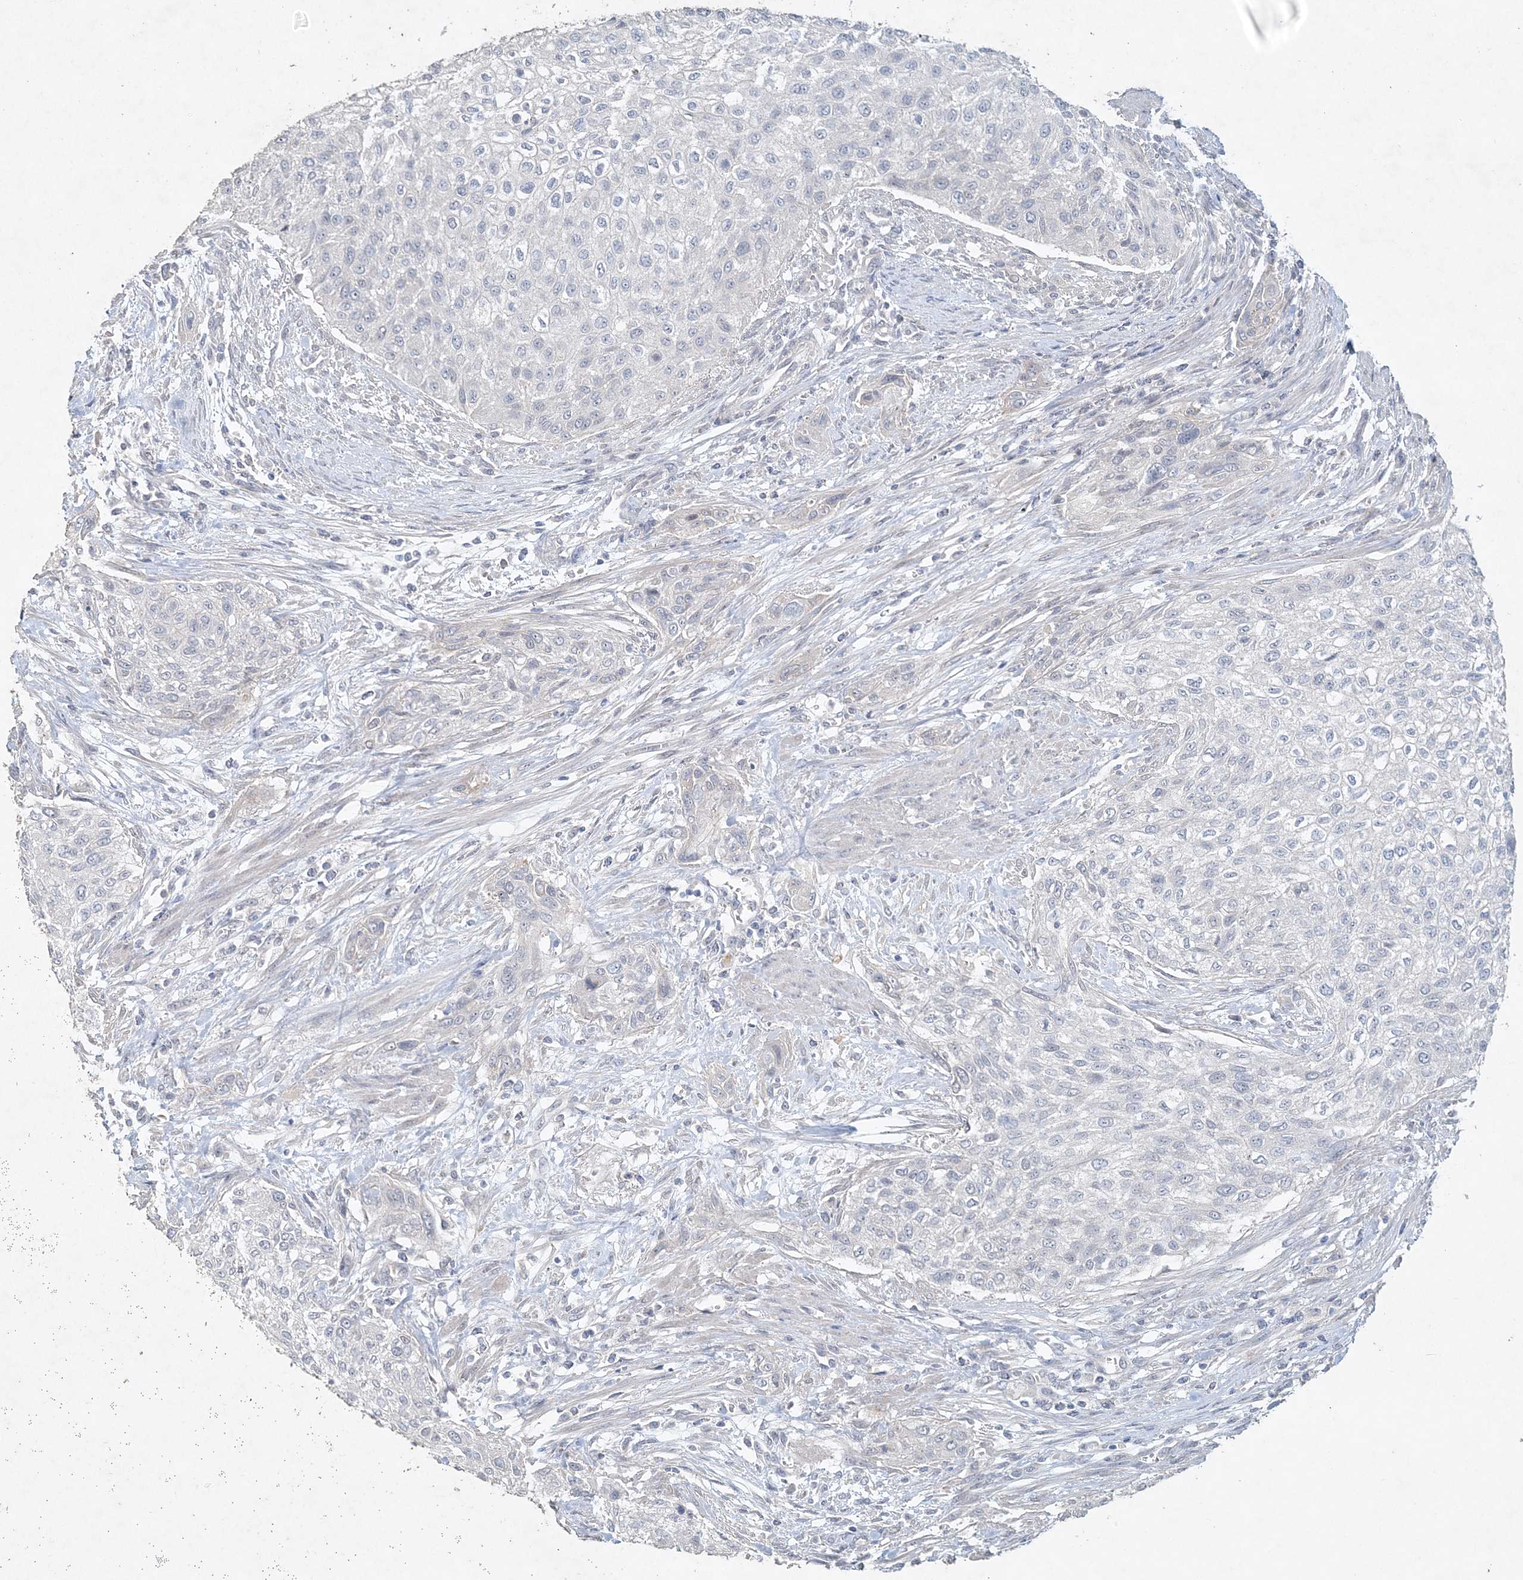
{"staining": {"intensity": "negative", "quantity": "none", "location": "none"}, "tissue": "urothelial cancer", "cell_type": "Tumor cells", "image_type": "cancer", "snomed": [{"axis": "morphology", "description": "Urothelial carcinoma, High grade"}, {"axis": "topography", "description": "Urinary bladder"}], "caption": "High magnification brightfield microscopy of high-grade urothelial carcinoma stained with DAB (3,3'-diaminobenzidine) (brown) and counterstained with hematoxylin (blue): tumor cells show no significant staining.", "gene": "DNAH5", "patient": {"sex": "male", "age": 35}}